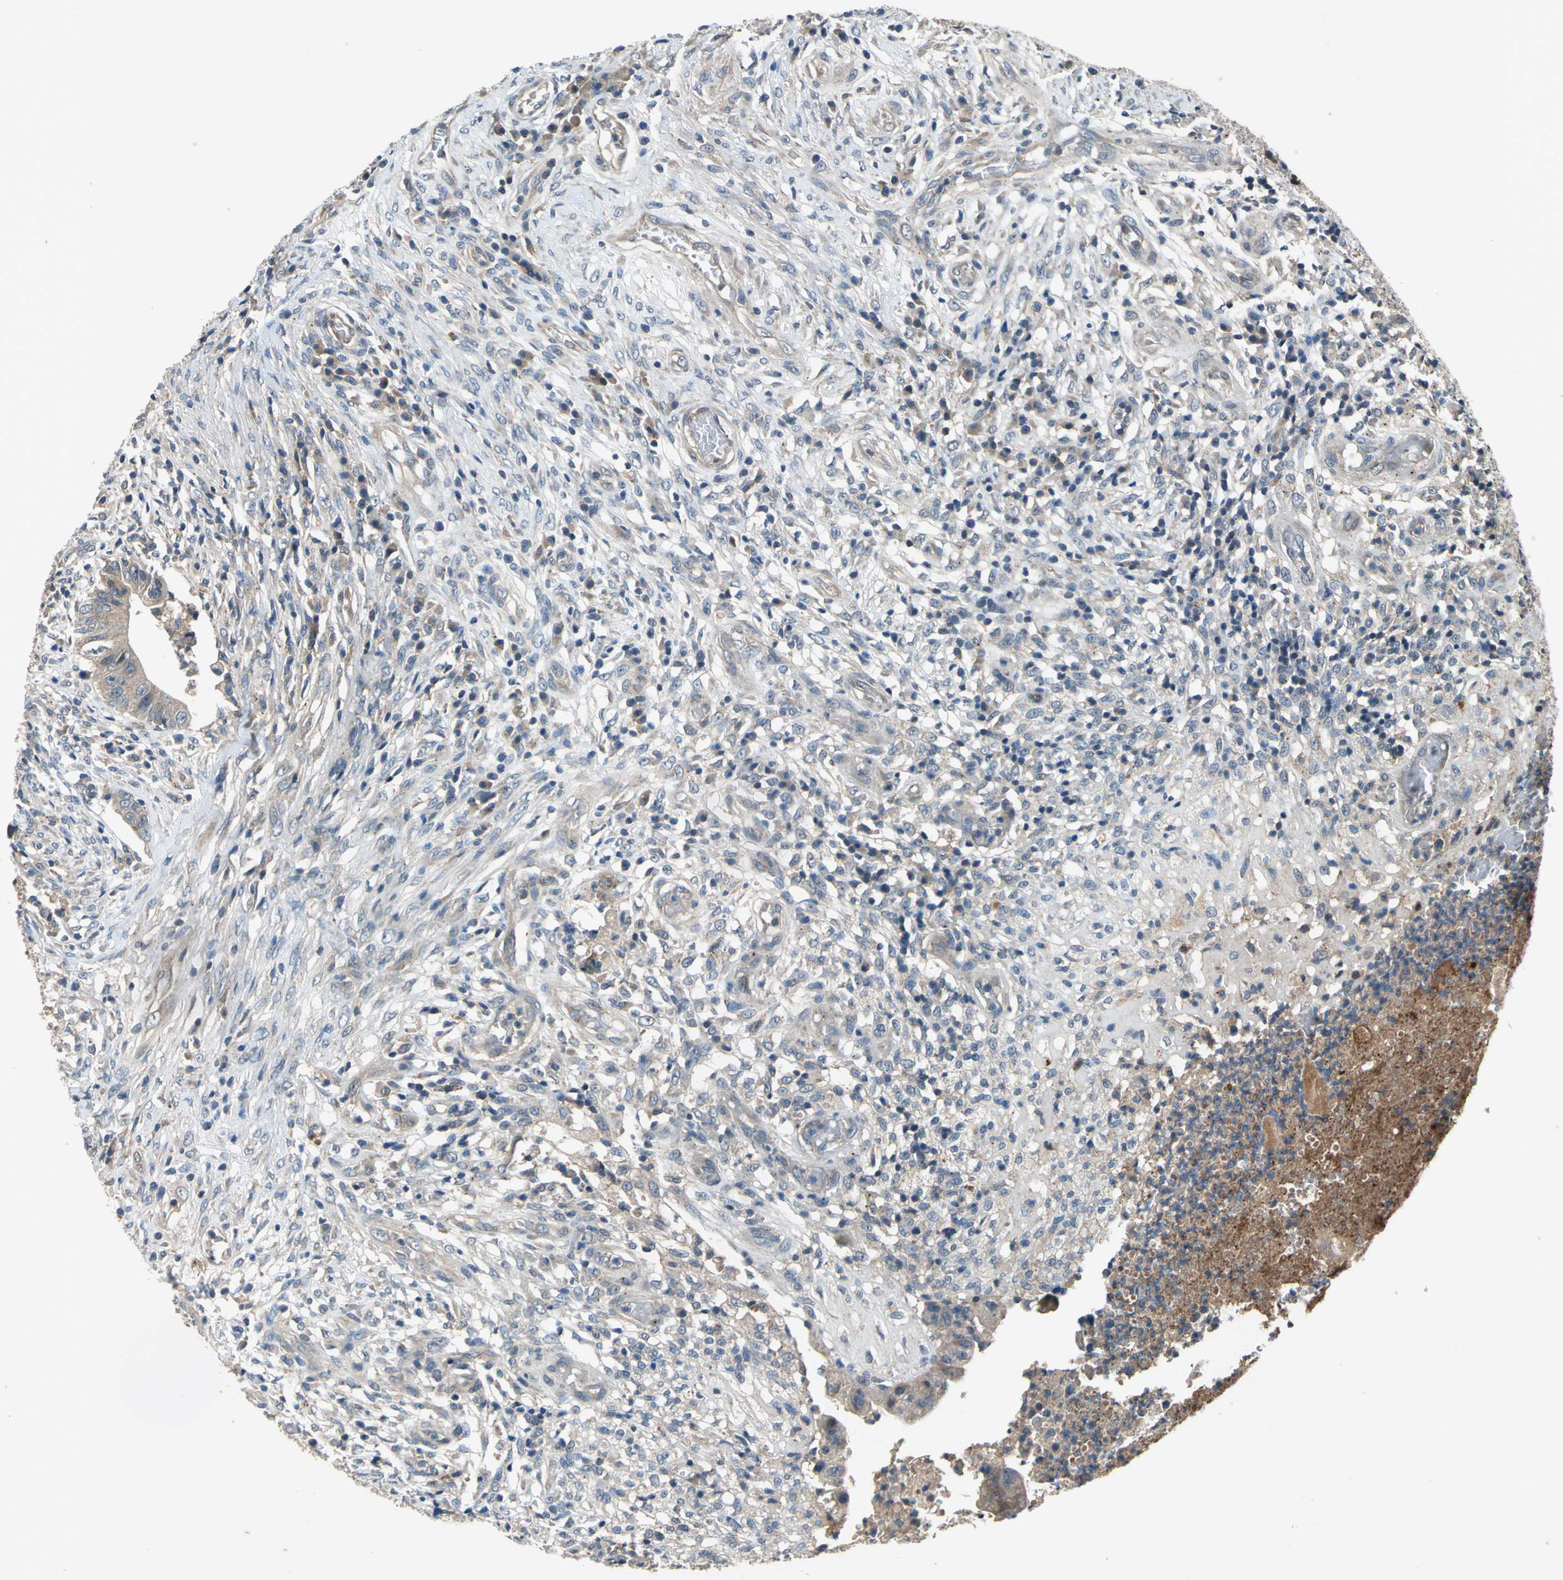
{"staining": {"intensity": "weak", "quantity": "25%-75%", "location": "cytoplasmic/membranous"}, "tissue": "colorectal cancer", "cell_type": "Tumor cells", "image_type": "cancer", "snomed": [{"axis": "morphology", "description": "Adenocarcinoma, NOS"}, {"axis": "topography", "description": "Rectum"}], "caption": "Adenocarcinoma (colorectal) was stained to show a protein in brown. There is low levels of weak cytoplasmic/membranous expression in about 25%-75% of tumor cells. The staining is performed using DAB (3,3'-diaminobenzidine) brown chromogen to label protein expression. The nuclei are counter-stained blue using hematoxylin.", "gene": "EMCN", "patient": {"sex": "female", "age": 71}}